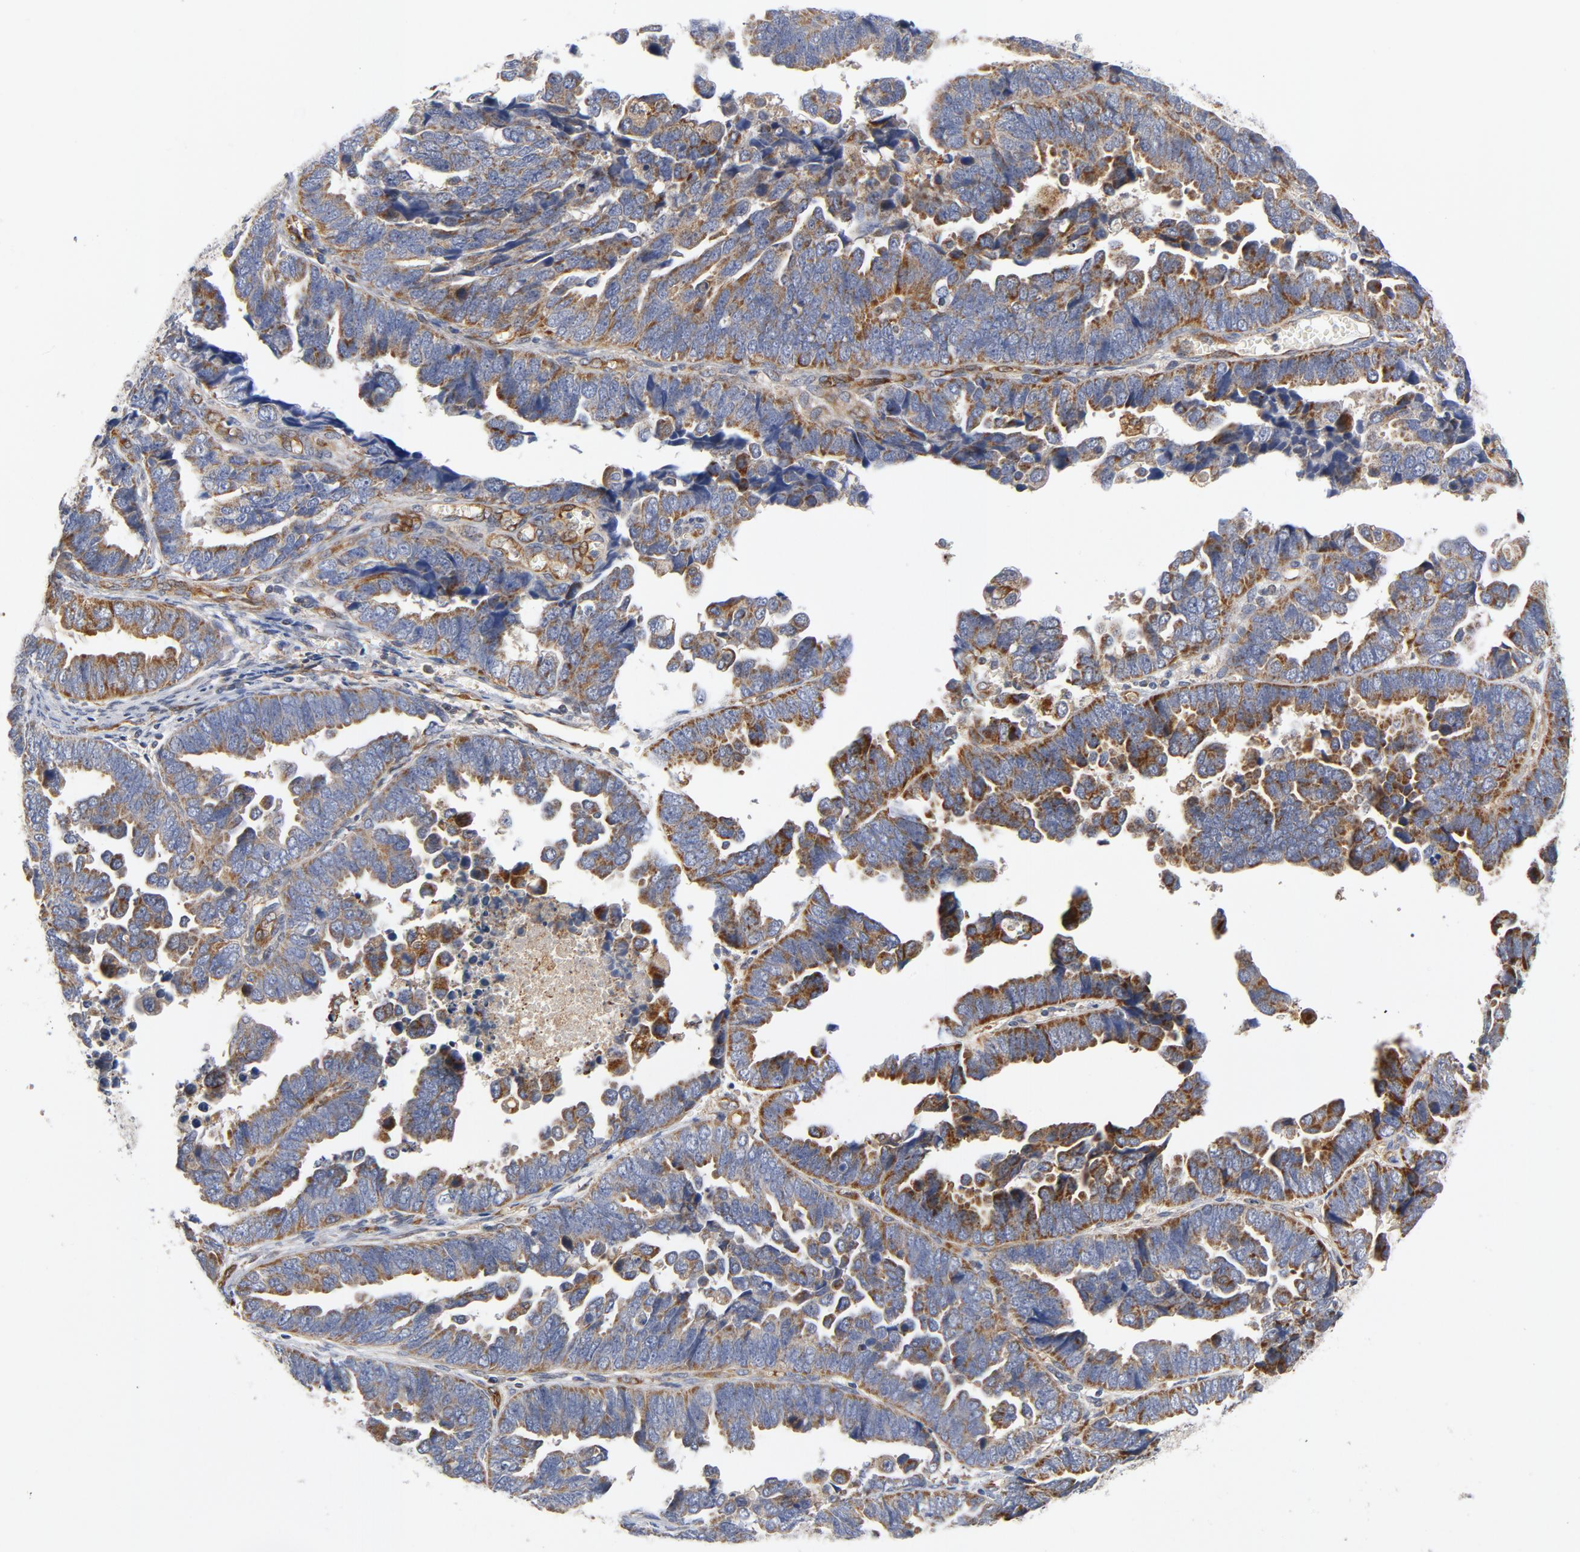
{"staining": {"intensity": "strong", "quantity": ">75%", "location": "cytoplasmic/membranous"}, "tissue": "endometrial cancer", "cell_type": "Tumor cells", "image_type": "cancer", "snomed": [{"axis": "morphology", "description": "Adenocarcinoma, NOS"}, {"axis": "topography", "description": "Endometrium"}], "caption": "Immunohistochemistry micrograph of endometrial cancer stained for a protein (brown), which demonstrates high levels of strong cytoplasmic/membranous expression in approximately >75% of tumor cells.", "gene": "RAPGEF4", "patient": {"sex": "female", "age": 75}}